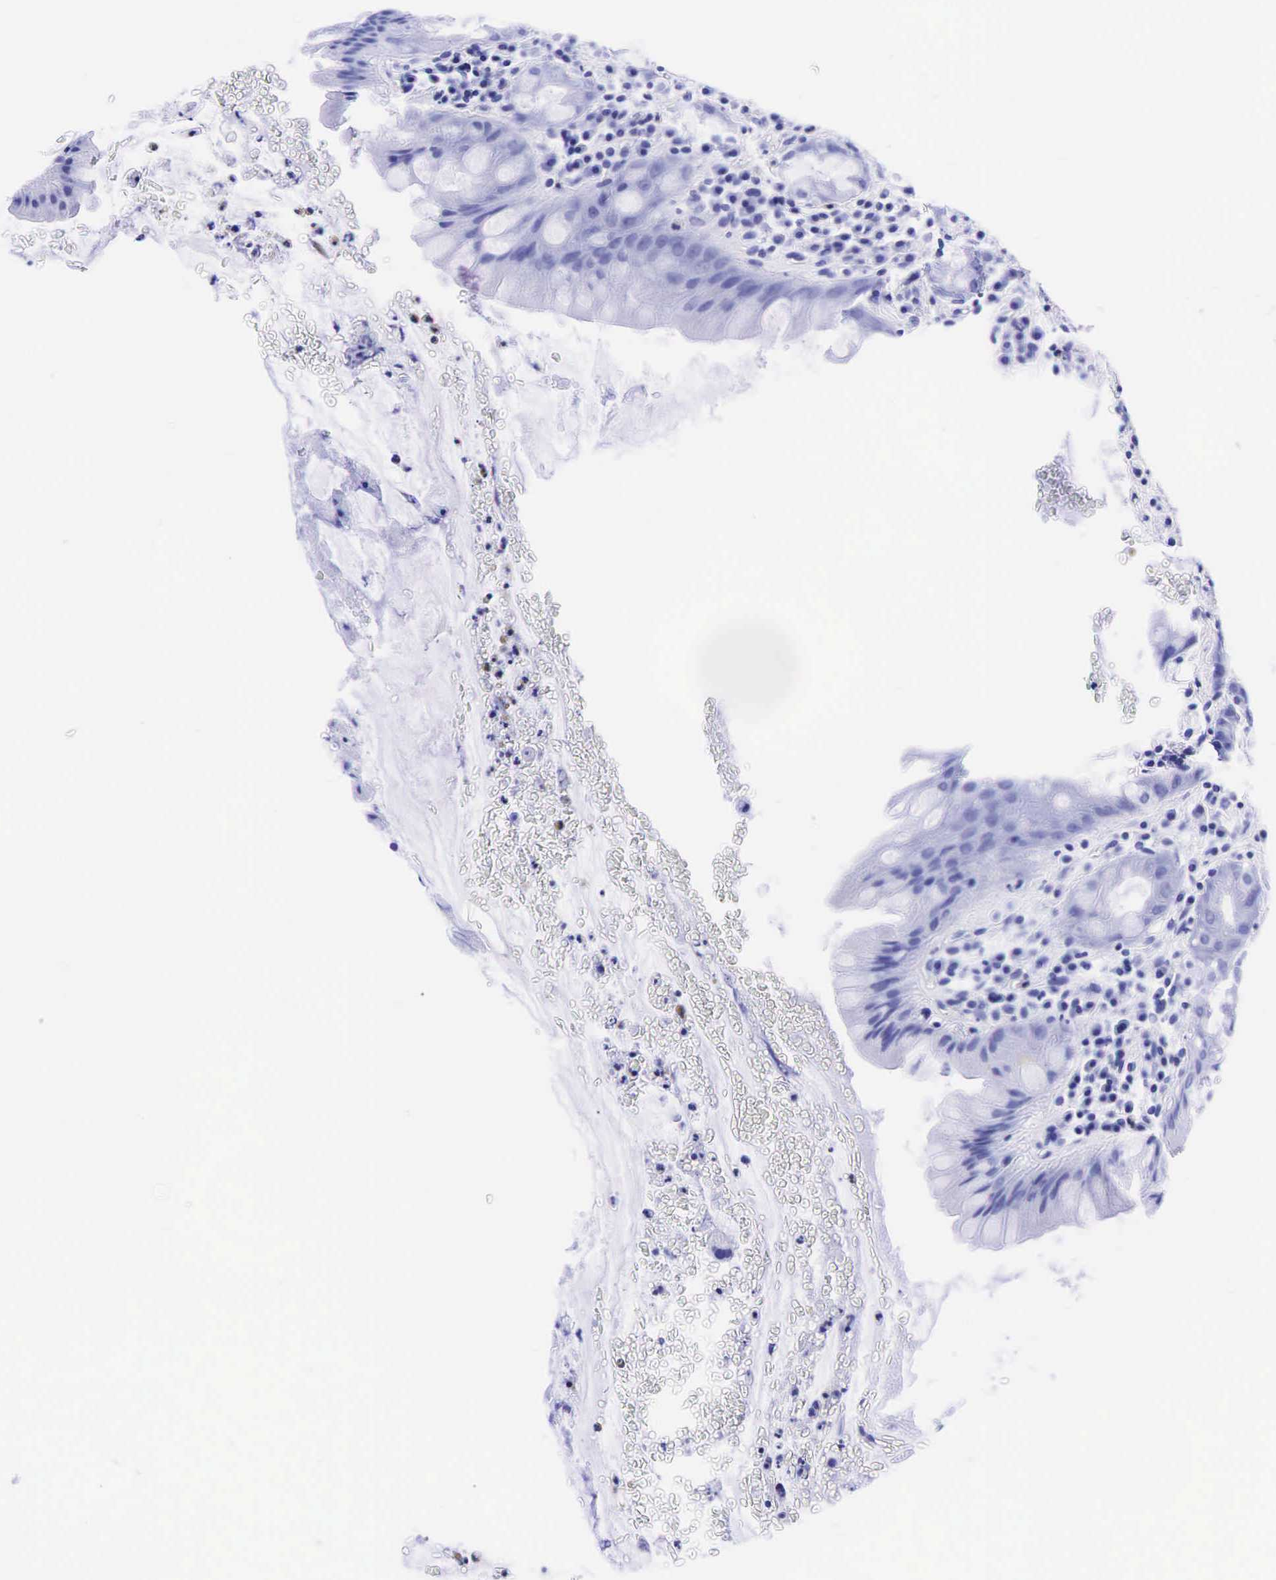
{"staining": {"intensity": "negative", "quantity": "none", "location": "none"}, "tissue": "rectum", "cell_type": "Glandular cells", "image_type": "normal", "snomed": [{"axis": "morphology", "description": "Normal tissue, NOS"}, {"axis": "topography", "description": "Rectum"}], "caption": "The image reveals no staining of glandular cells in benign rectum. The staining is performed using DAB (3,3'-diaminobenzidine) brown chromogen with nuclei counter-stained in using hematoxylin.", "gene": "GAST", "patient": {"sex": "male", "age": 65}}